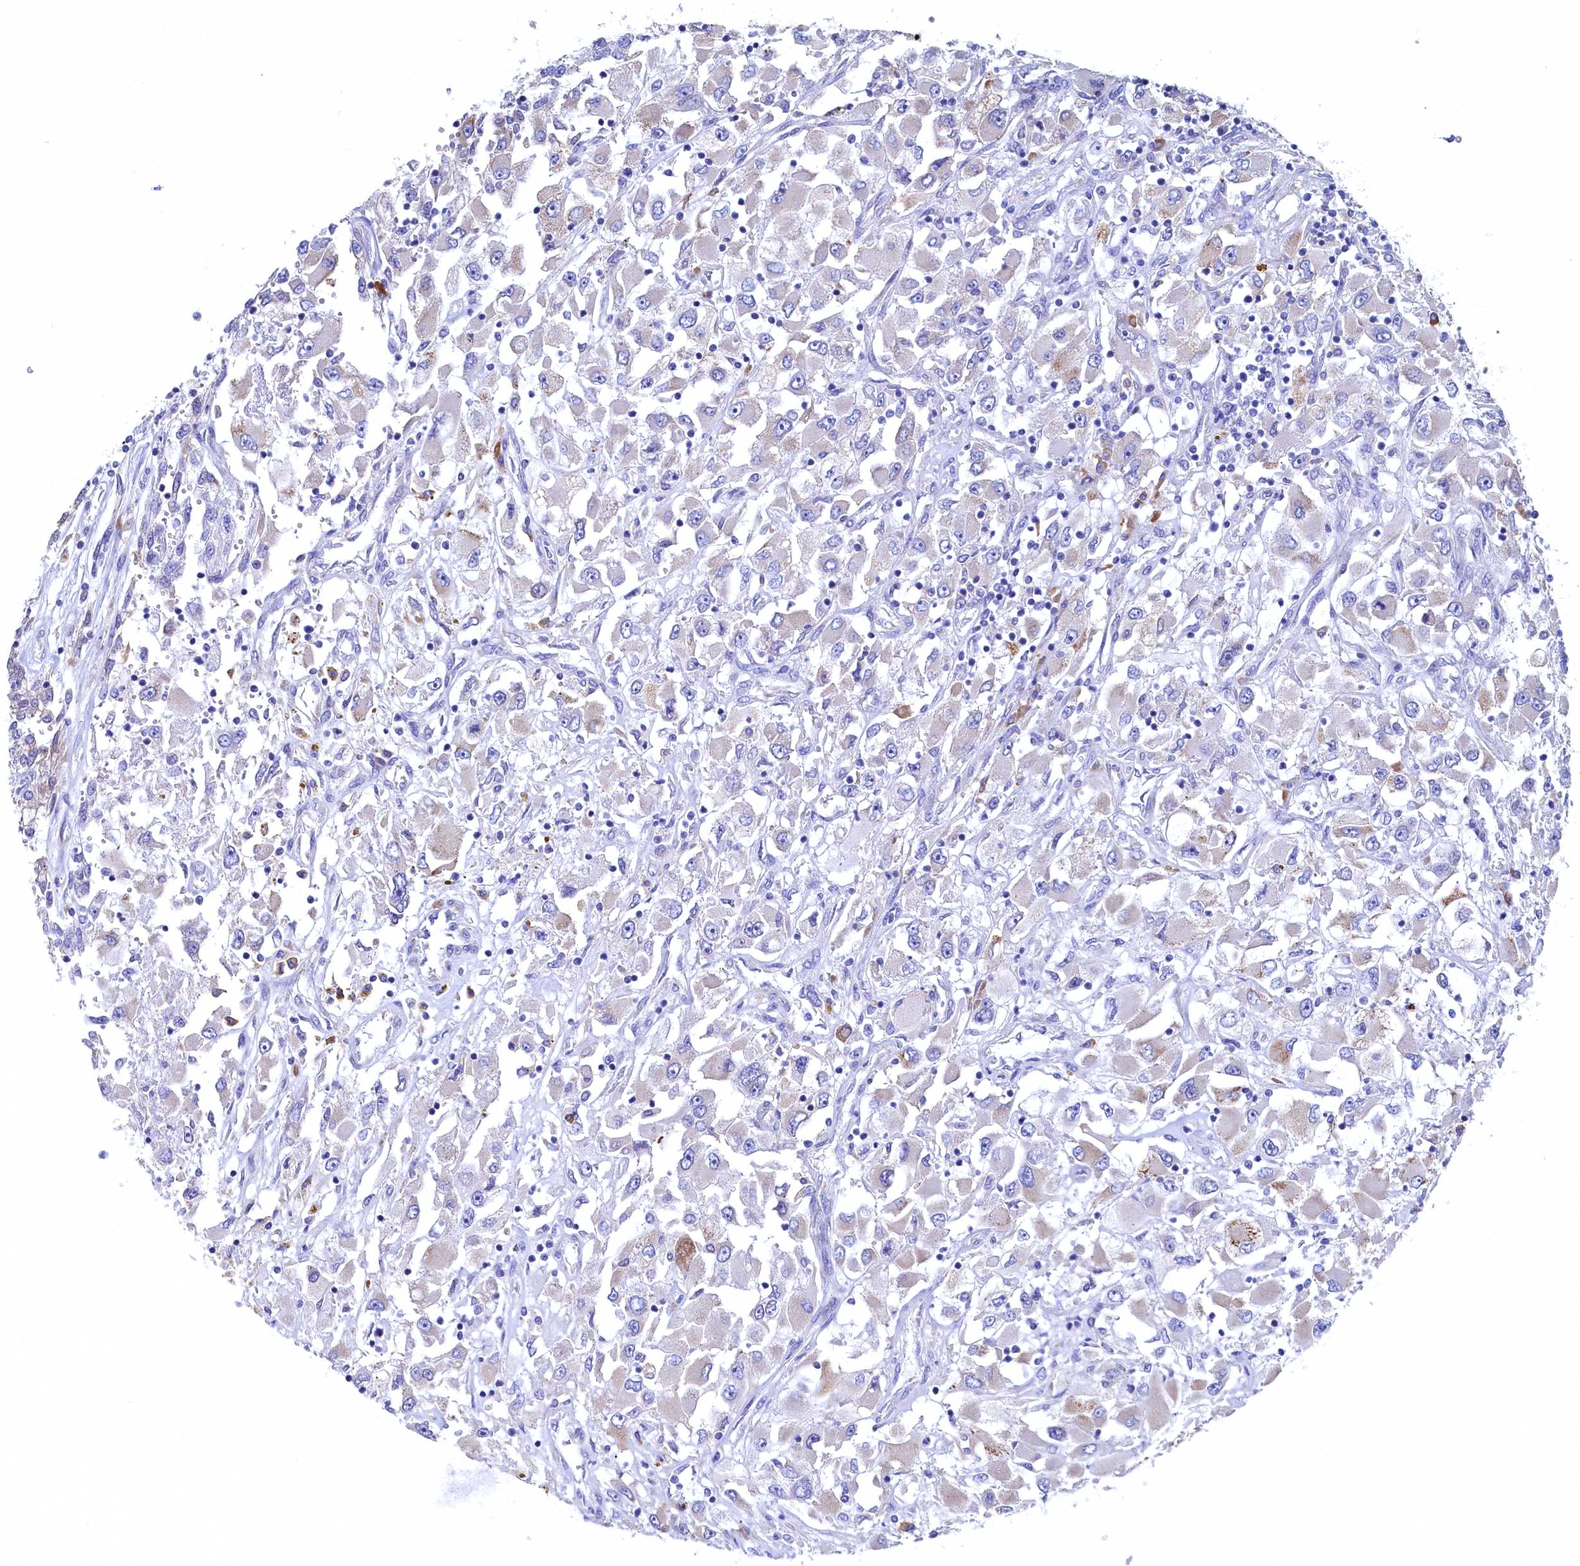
{"staining": {"intensity": "negative", "quantity": "none", "location": "none"}, "tissue": "renal cancer", "cell_type": "Tumor cells", "image_type": "cancer", "snomed": [{"axis": "morphology", "description": "Adenocarcinoma, NOS"}, {"axis": "topography", "description": "Kidney"}], "caption": "Renal adenocarcinoma was stained to show a protein in brown. There is no significant expression in tumor cells. Nuclei are stained in blue.", "gene": "CBLIF", "patient": {"sex": "female", "age": 52}}